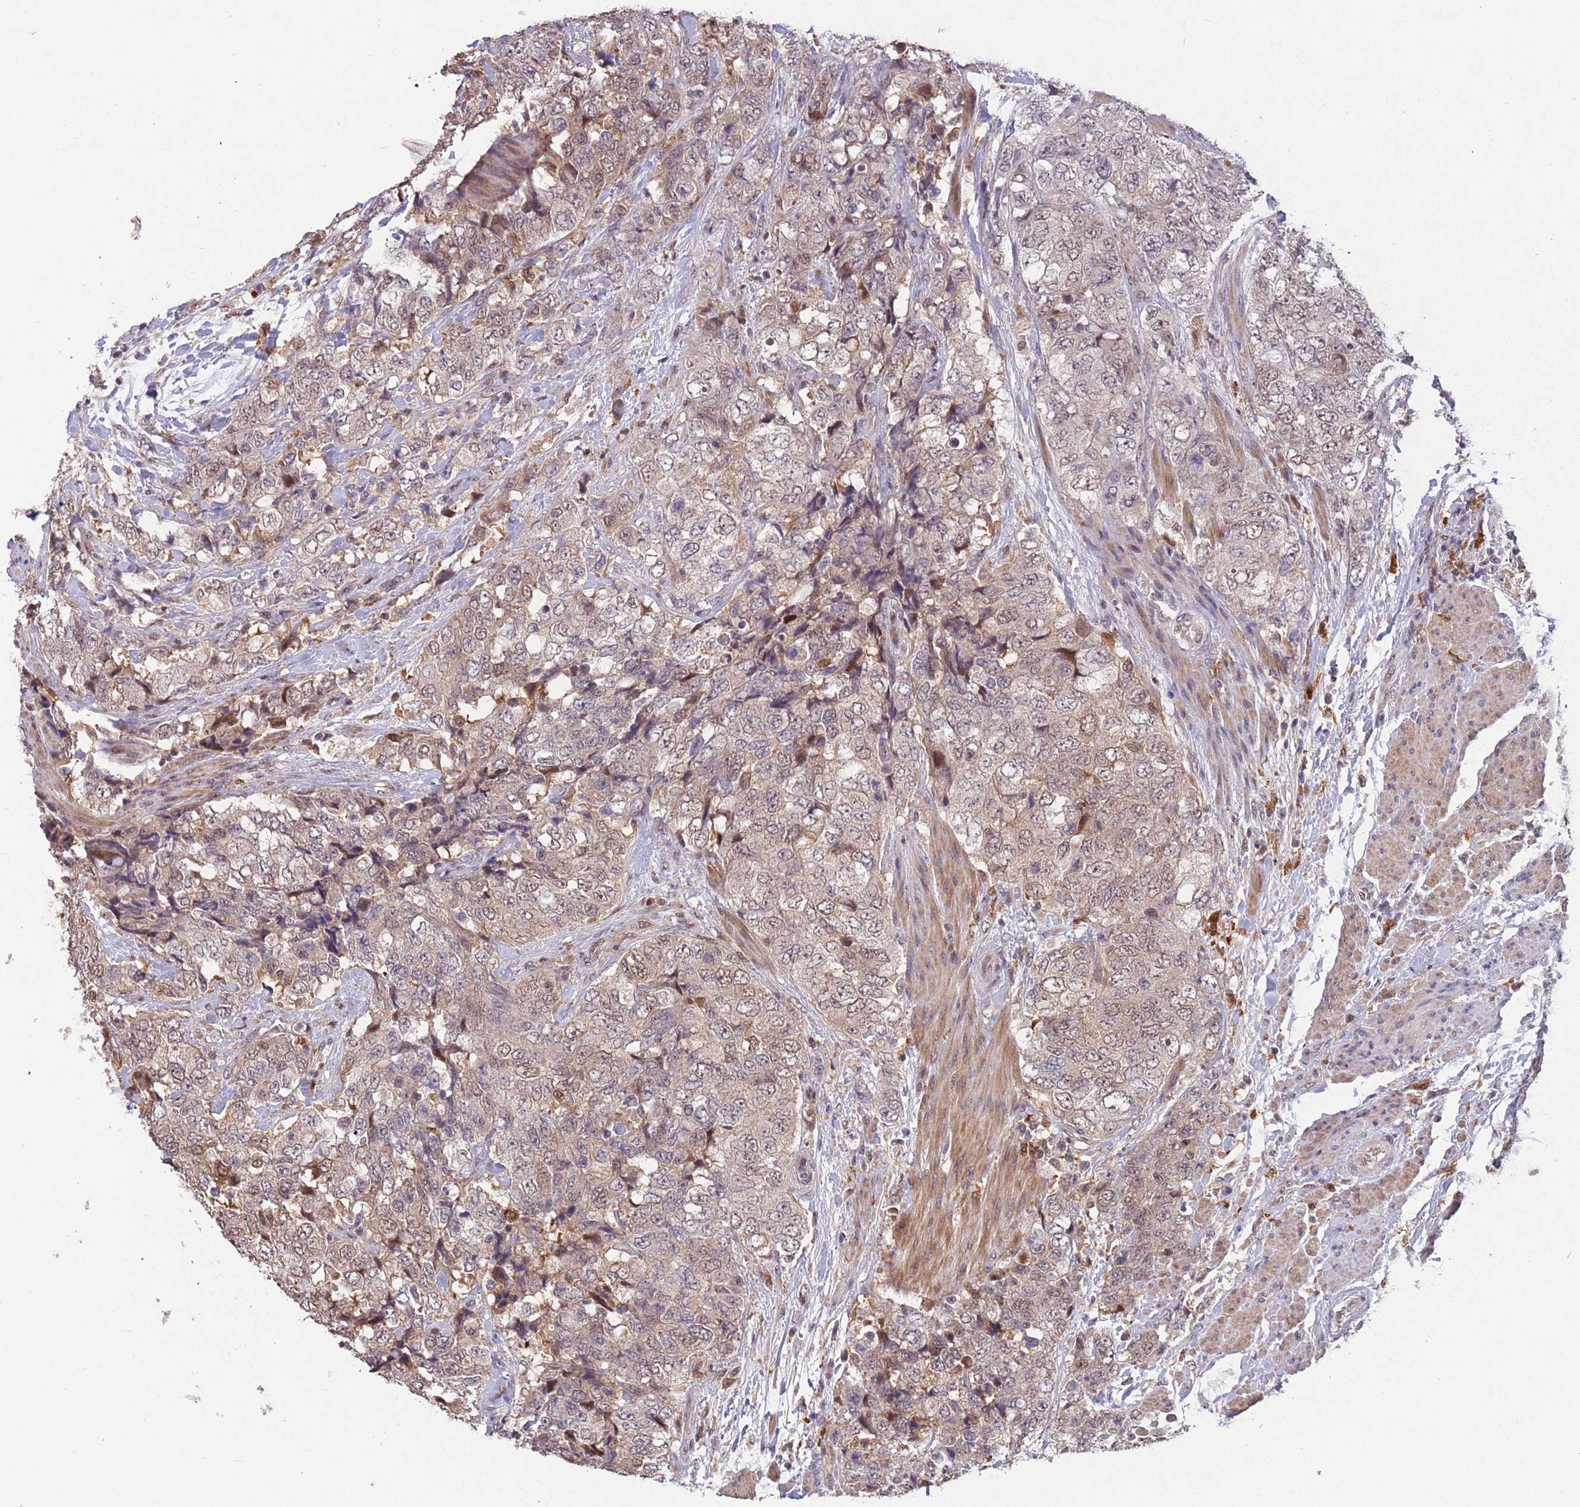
{"staining": {"intensity": "weak", "quantity": ">75%", "location": "cytoplasmic/membranous,nuclear"}, "tissue": "urothelial cancer", "cell_type": "Tumor cells", "image_type": "cancer", "snomed": [{"axis": "morphology", "description": "Urothelial carcinoma, High grade"}, {"axis": "topography", "description": "Urinary bladder"}], "caption": "A micrograph of human urothelial cancer stained for a protein displays weak cytoplasmic/membranous and nuclear brown staining in tumor cells.", "gene": "ZNF639", "patient": {"sex": "female", "age": 78}}